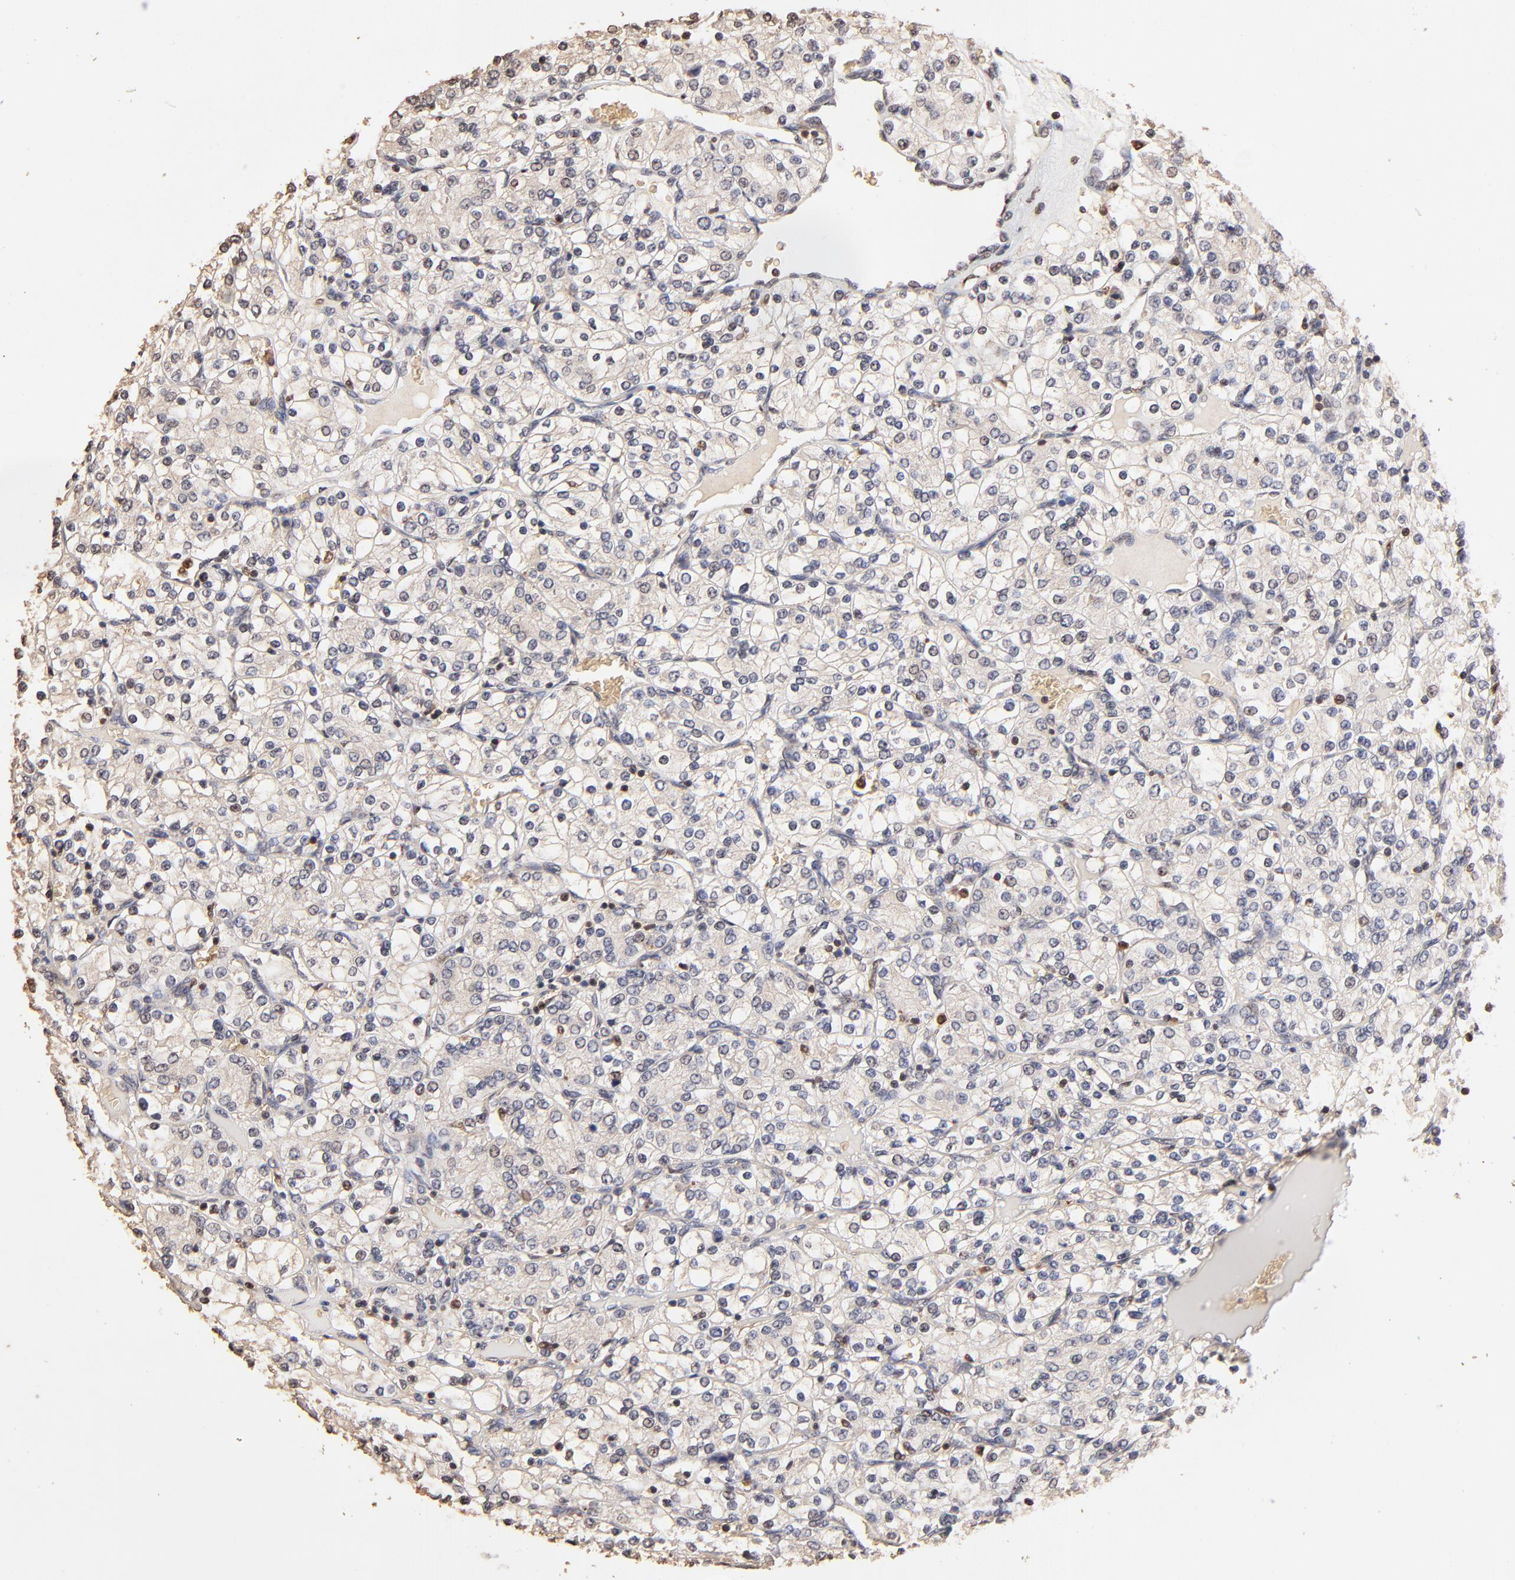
{"staining": {"intensity": "negative", "quantity": "none", "location": "none"}, "tissue": "renal cancer", "cell_type": "Tumor cells", "image_type": "cancer", "snomed": [{"axis": "morphology", "description": "Adenocarcinoma, NOS"}, {"axis": "topography", "description": "Kidney"}], "caption": "Protein analysis of renal adenocarcinoma demonstrates no significant positivity in tumor cells.", "gene": "CASP1", "patient": {"sex": "female", "age": 62}}